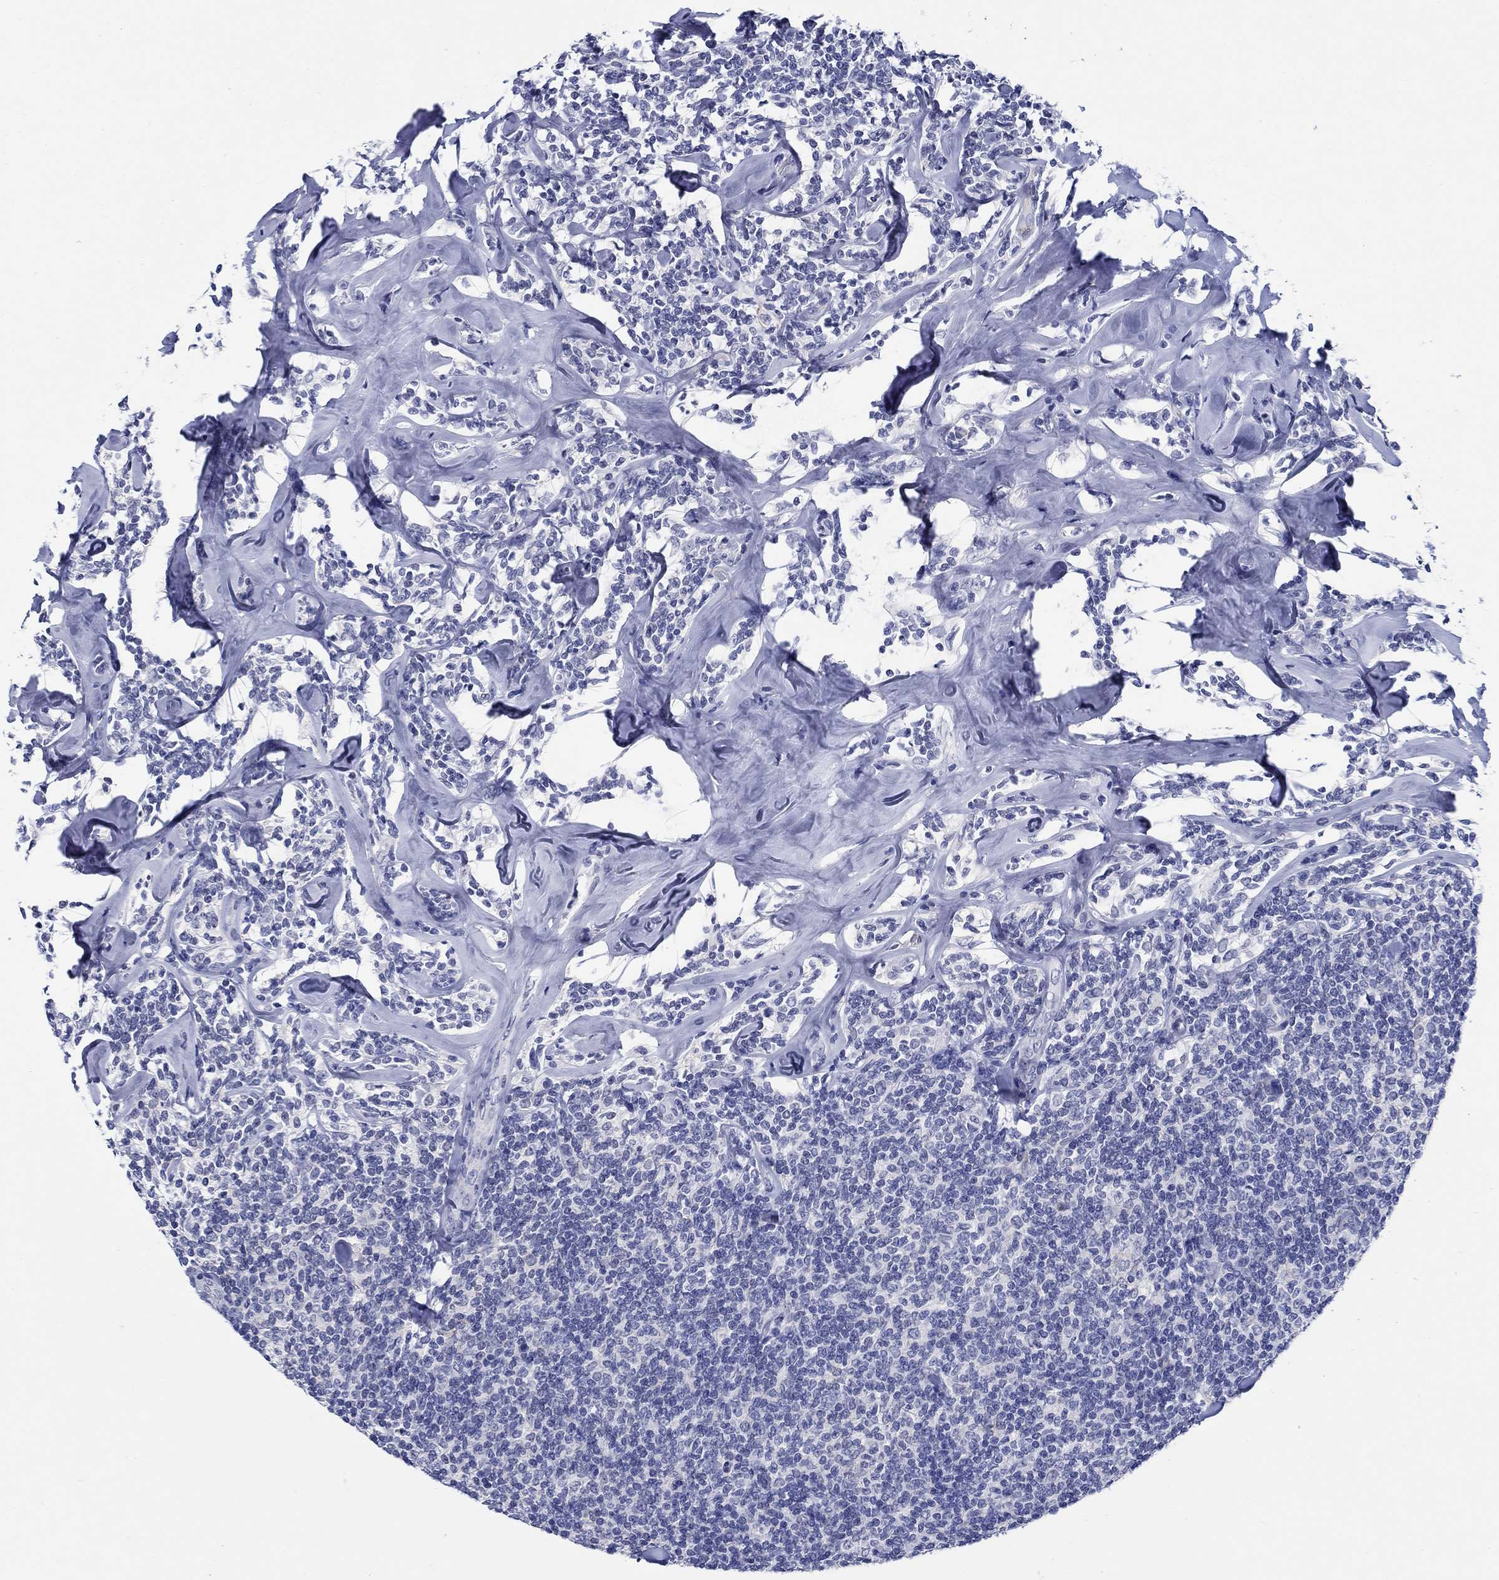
{"staining": {"intensity": "negative", "quantity": "none", "location": "none"}, "tissue": "lymphoma", "cell_type": "Tumor cells", "image_type": "cancer", "snomed": [{"axis": "morphology", "description": "Malignant lymphoma, non-Hodgkin's type, Low grade"}, {"axis": "topography", "description": "Lymph node"}], "caption": "The immunohistochemistry micrograph has no significant positivity in tumor cells of low-grade malignant lymphoma, non-Hodgkin's type tissue.", "gene": "MC2R", "patient": {"sex": "female", "age": 56}}